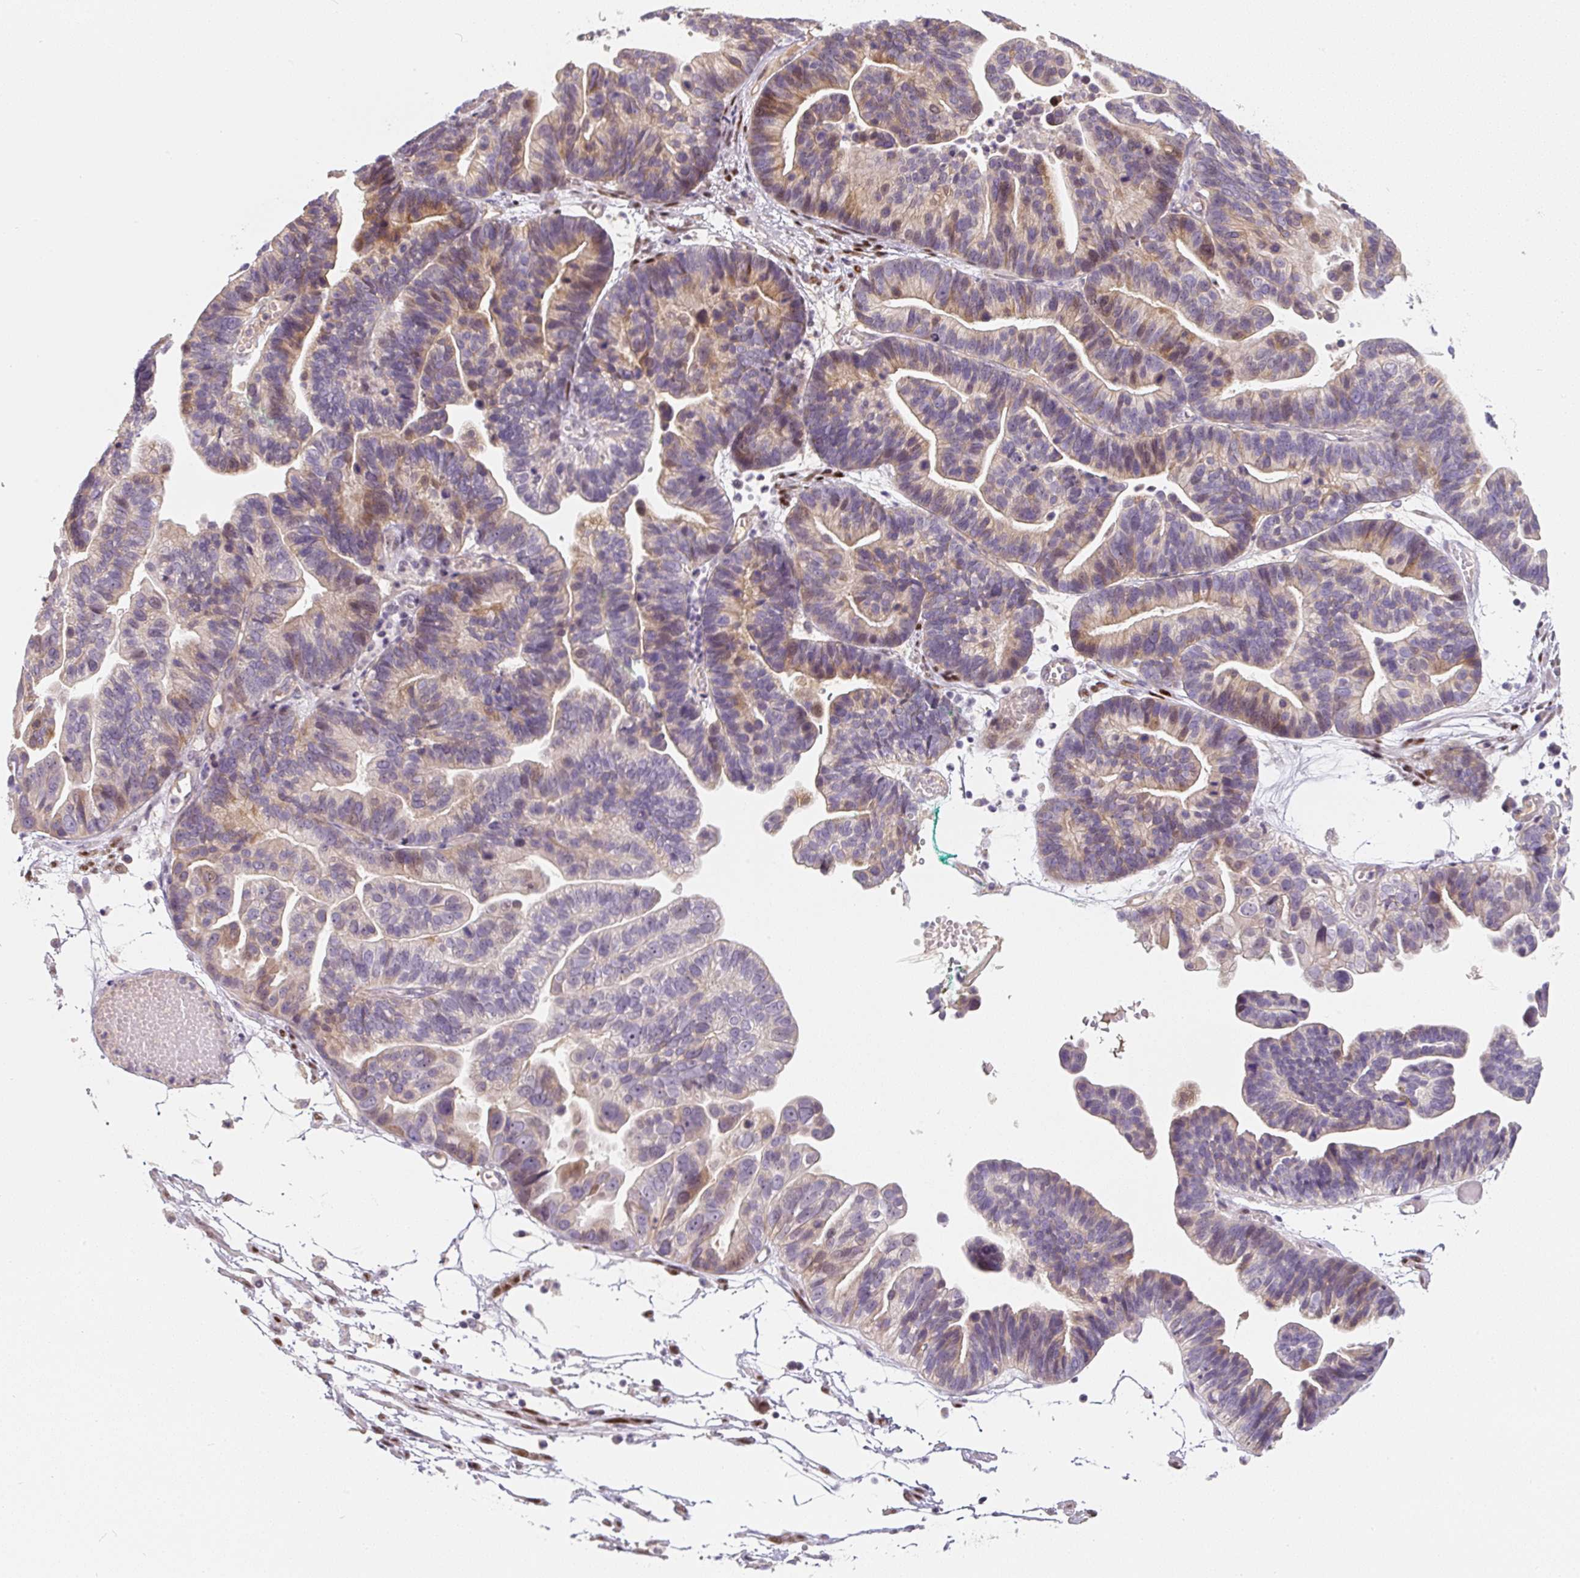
{"staining": {"intensity": "weak", "quantity": "25%-75%", "location": "cytoplasmic/membranous"}, "tissue": "ovarian cancer", "cell_type": "Tumor cells", "image_type": "cancer", "snomed": [{"axis": "morphology", "description": "Cystadenocarcinoma, serous, NOS"}, {"axis": "topography", "description": "Ovary"}], "caption": "Weak cytoplasmic/membranous protein staining is identified in approximately 25%-75% of tumor cells in ovarian serous cystadenocarcinoma.", "gene": "PWWP3B", "patient": {"sex": "female", "age": 56}}